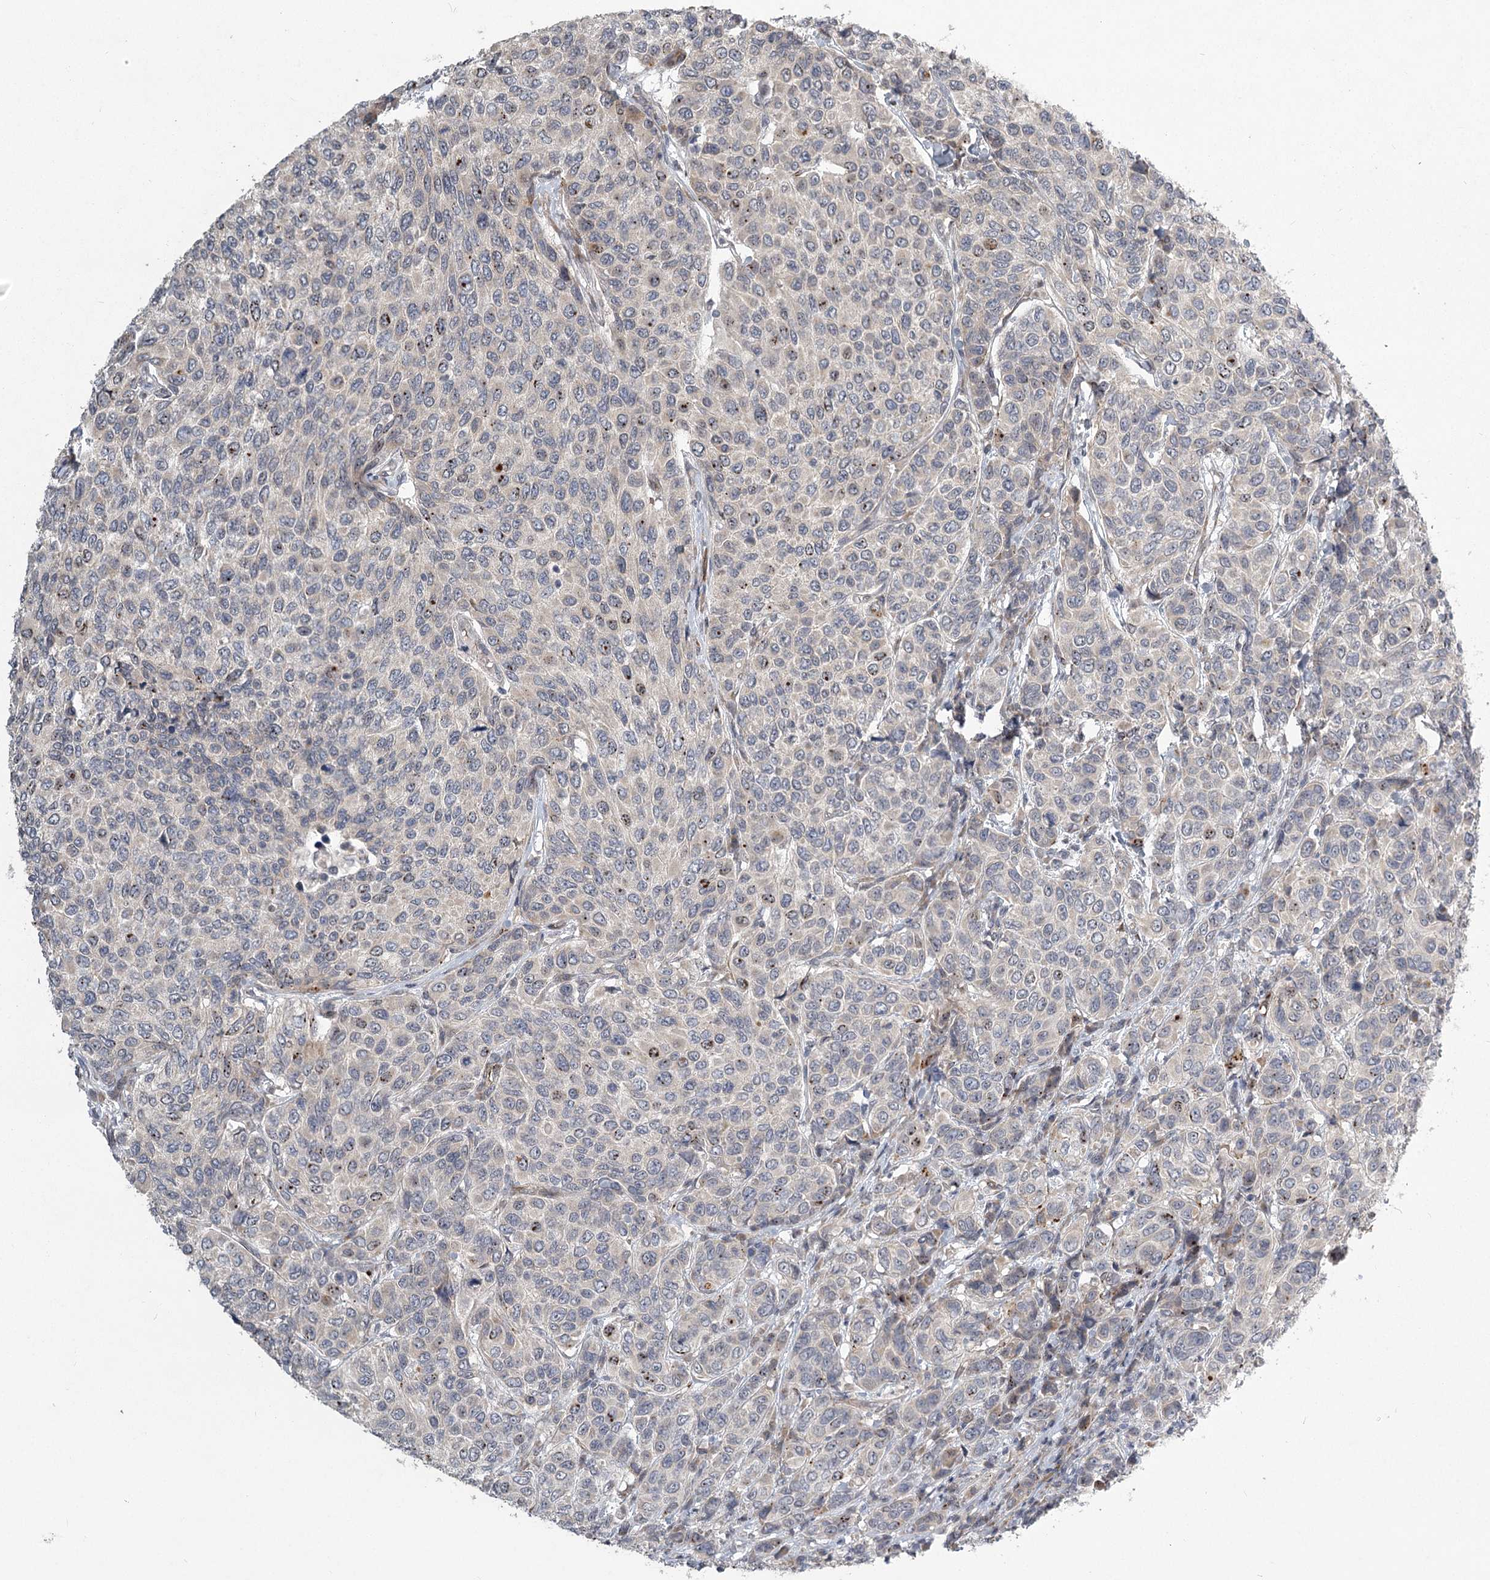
{"staining": {"intensity": "negative", "quantity": "none", "location": "none"}, "tissue": "breast cancer", "cell_type": "Tumor cells", "image_type": "cancer", "snomed": [{"axis": "morphology", "description": "Duct carcinoma"}, {"axis": "topography", "description": "Breast"}], "caption": "Tumor cells are negative for protein expression in human breast cancer (invasive ductal carcinoma).", "gene": "MEPE", "patient": {"sex": "female", "age": 55}}